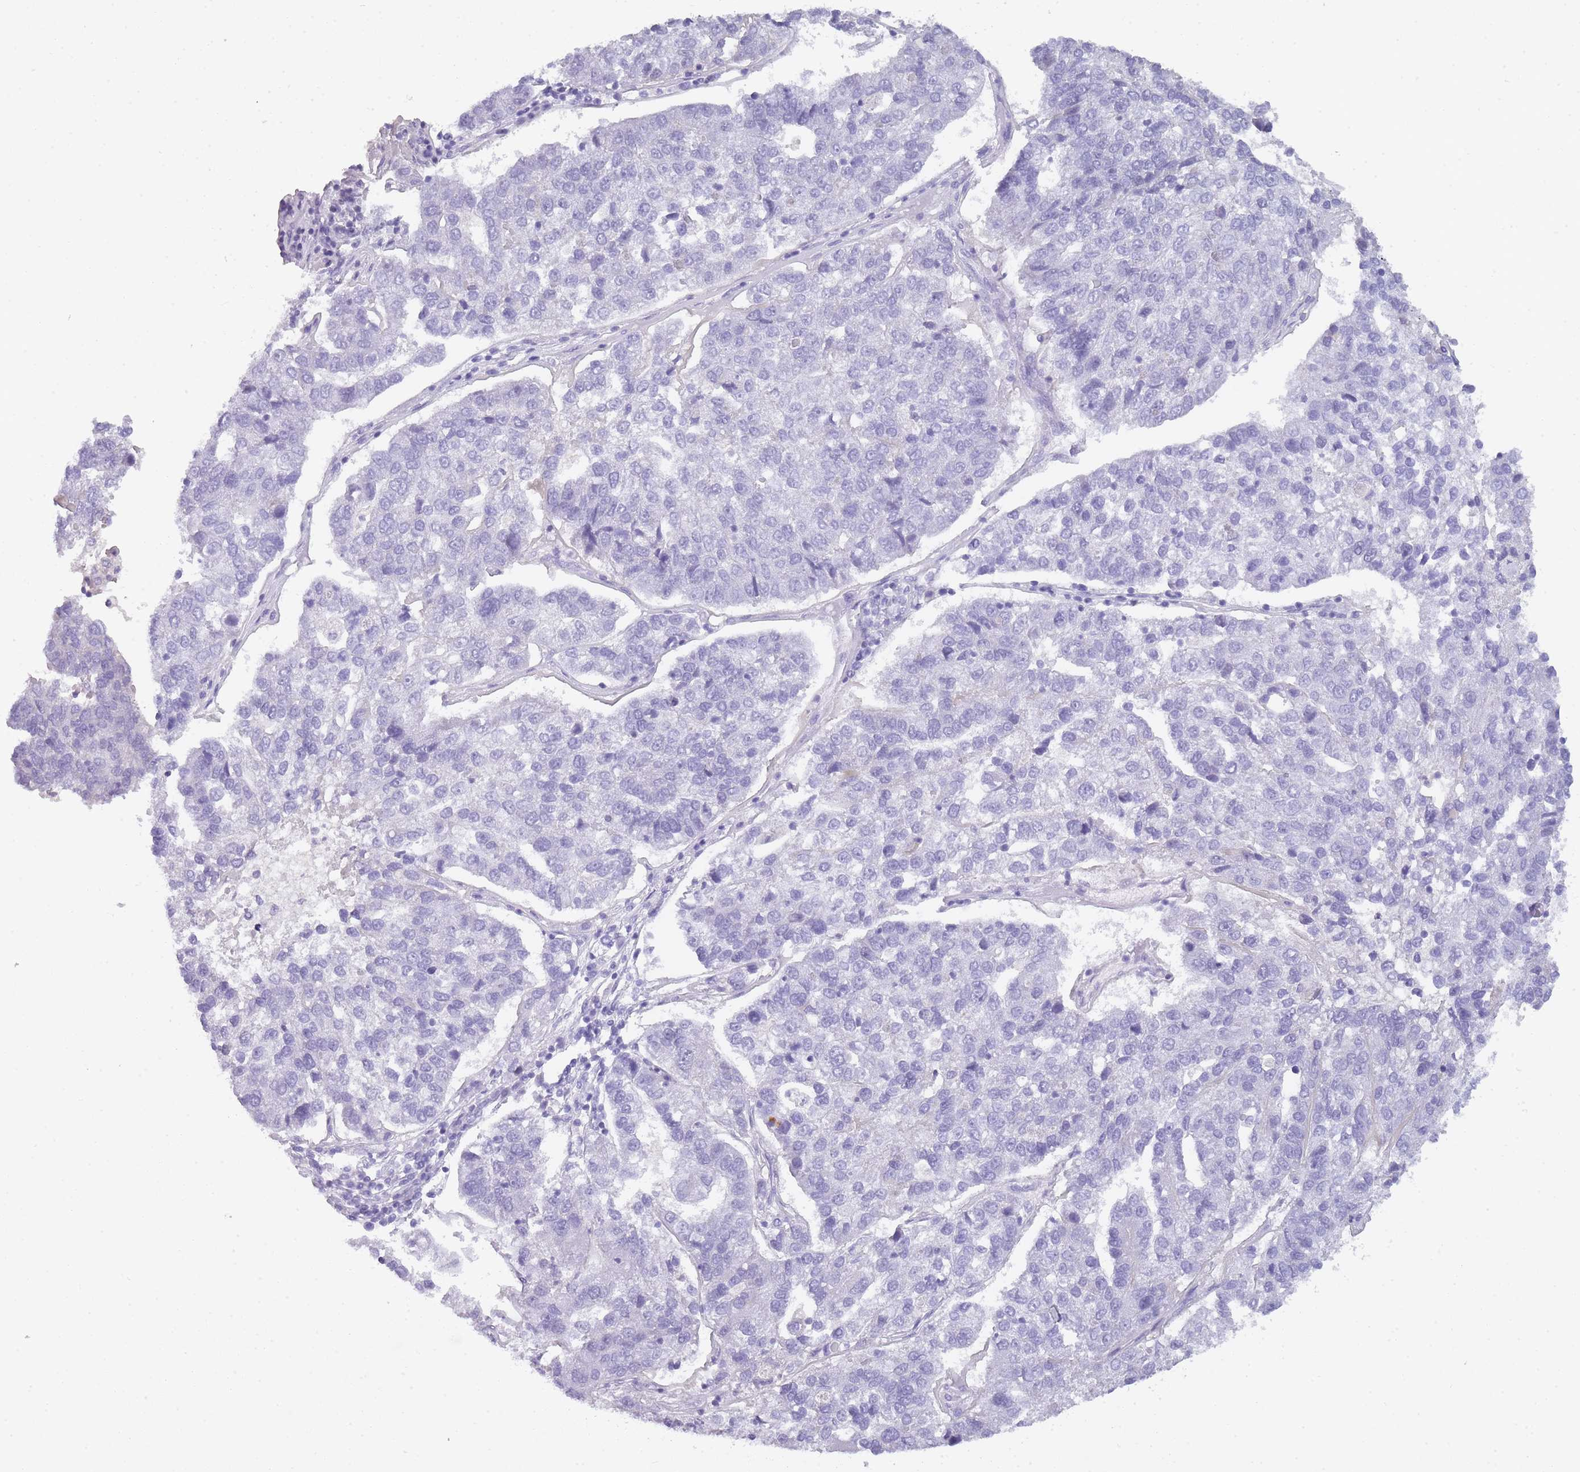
{"staining": {"intensity": "negative", "quantity": "none", "location": "none"}, "tissue": "pancreatic cancer", "cell_type": "Tumor cells", "image_type": "cancer", "snomed": [{"axis": "morphology", "description": "Adenocarcinoma, NOS"}, {"axis": "topography", "description": "Pancreas"}], "caption": "The micrograph demonstrates no staining of tumor cells in pancreatic adenocarcinoma.", "gene": "TCP11", "patient": {"sex": "female", "age": 61}}